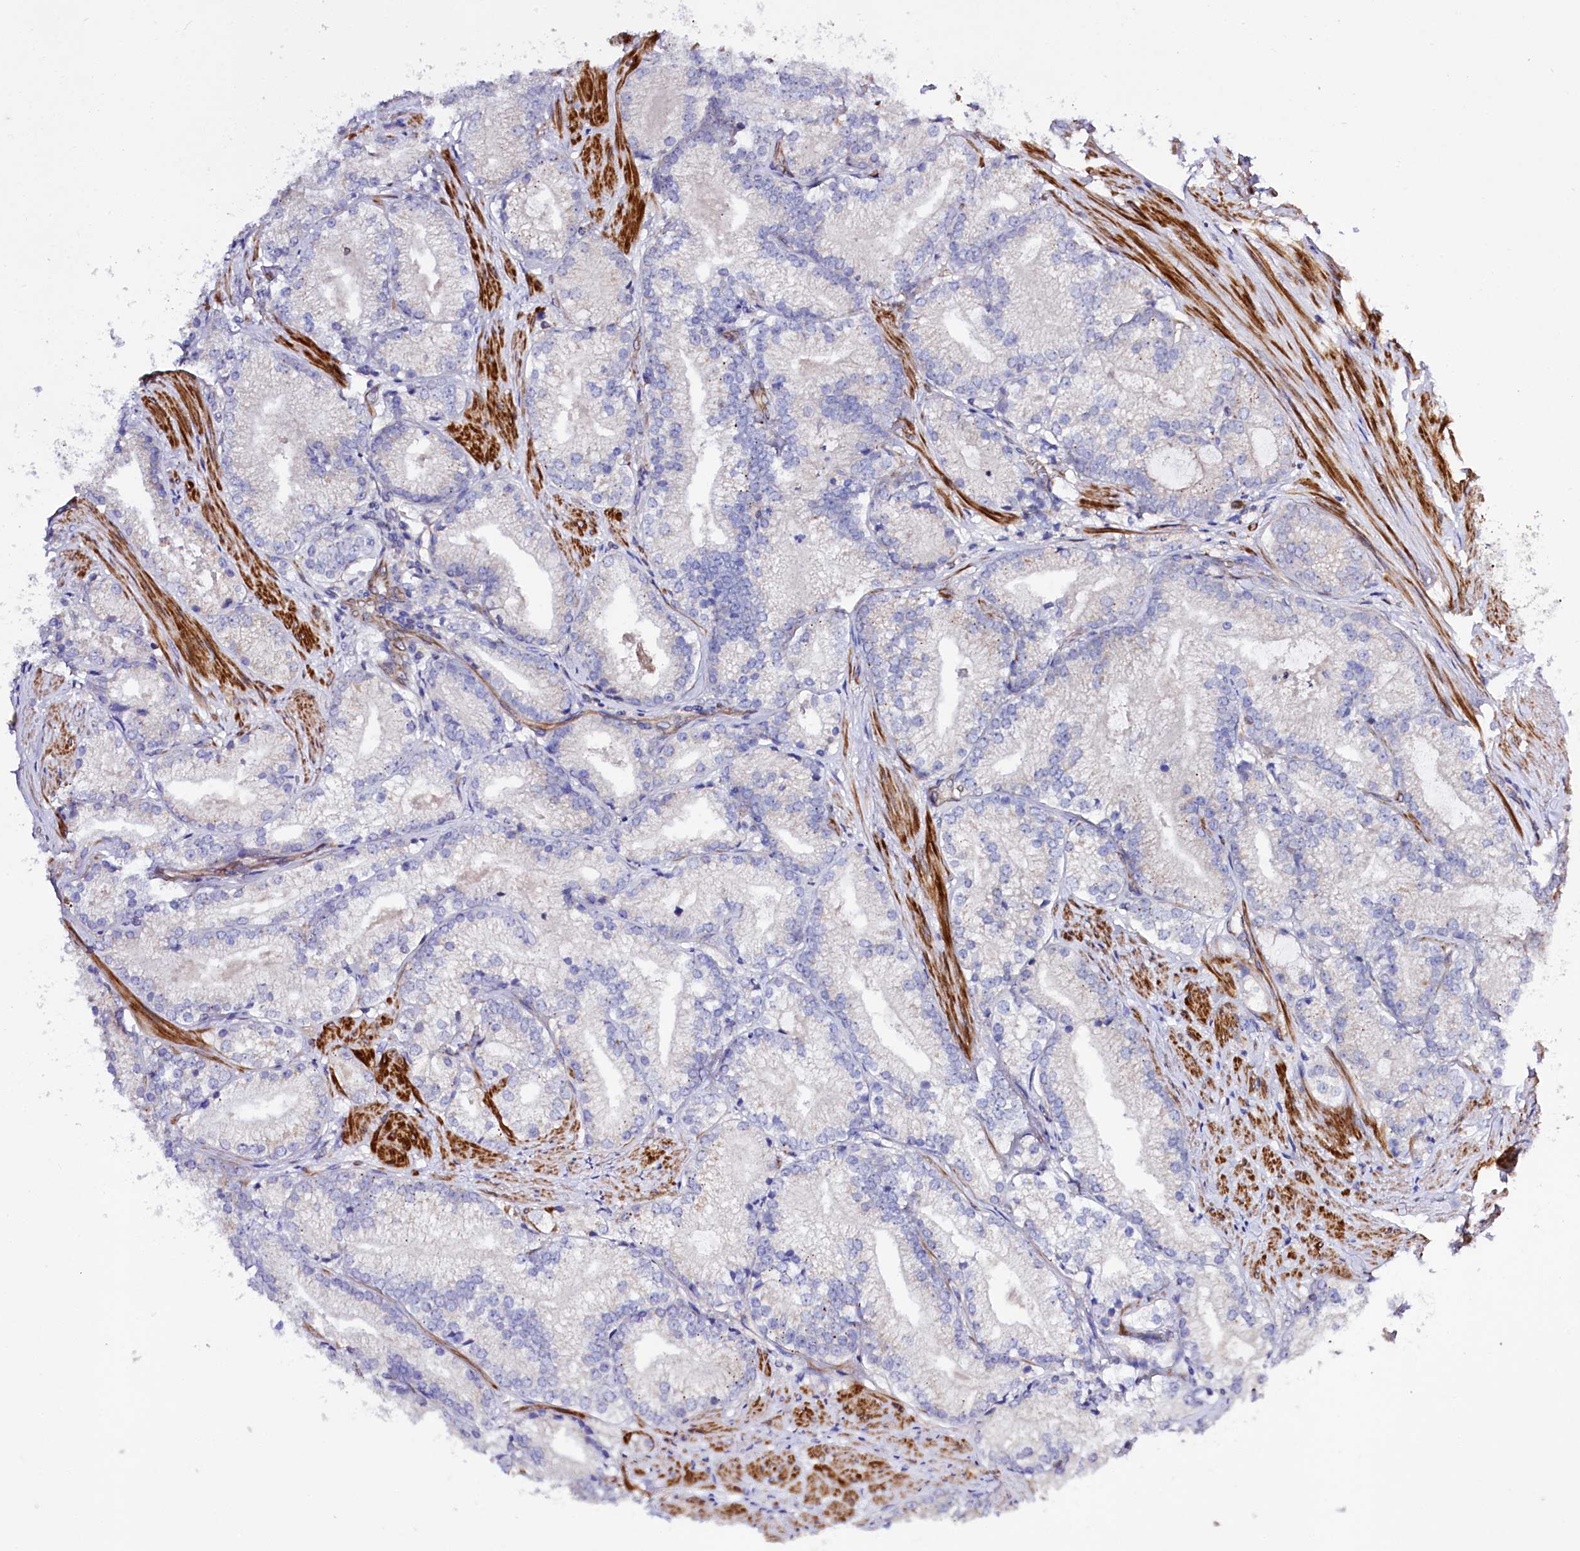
{"staining": {"intensity": "moderate", "quantity": "<25%", "location": "cytoplasmic/membranous"}, "tissue": "prostate cancer", "cell_type": "Tumor cells", "image_type": "cancer", "snomed": [{"axis": "morphology", "description": "Adenocarcinoma, High grade"}, {"axis": "topography", "description": "Prostate"}], "caption": "Prostate cancer tissue demonstrates moderate cytoplasmic/membranous expression in about <25% of tumor cells, visualized by immunohistochemistry. (DAB IHC, brown staining for protein, blue staining for nuclei).", "gene": "SLC7A1", "patient": {"sex": "male", "age": 66}}